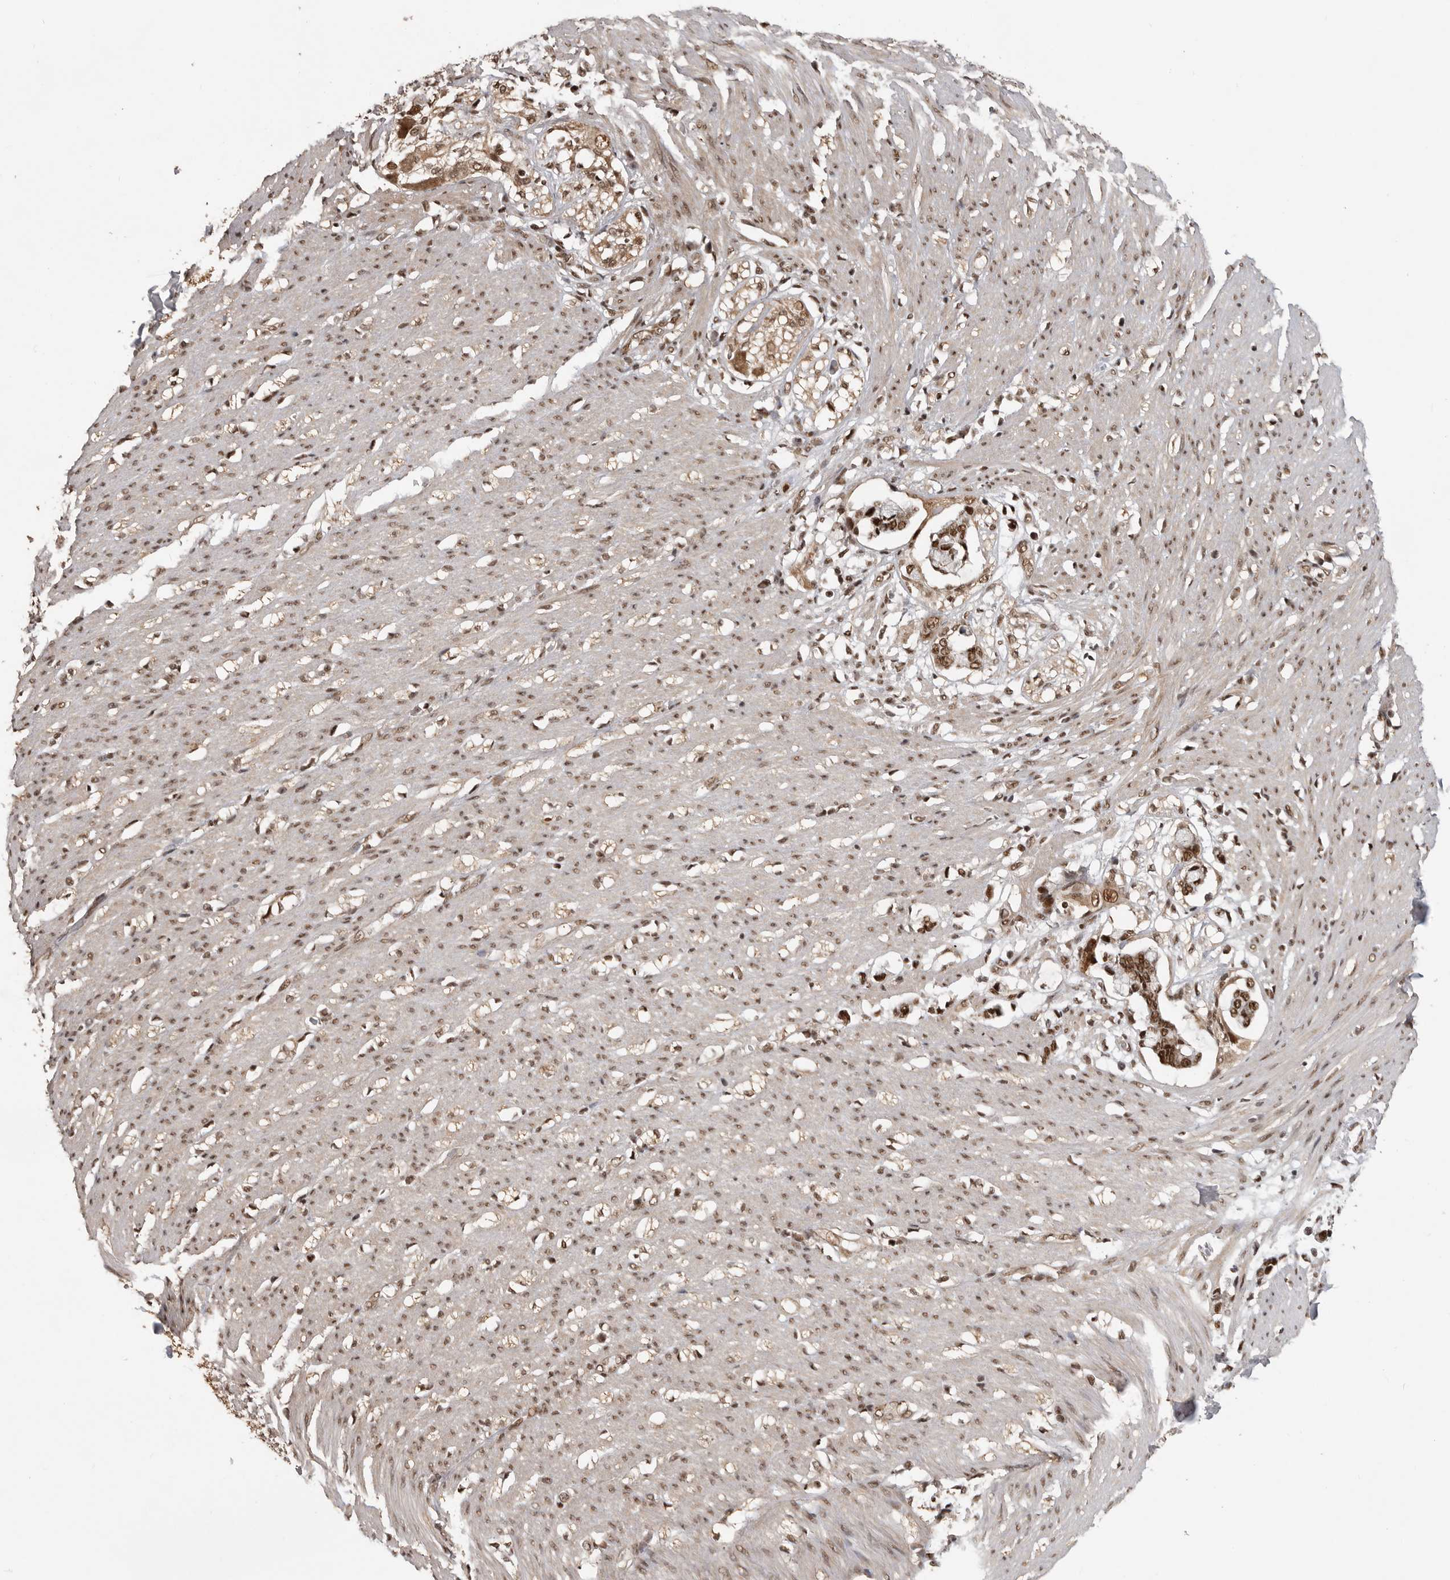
{"staining": {"intensity": "strong", "quantity": ">75%", "location": "cytoplasmic/membranous,nuclear"}, "tissue": "smooth muscle", "cell_type": "Smooth muscle cells", "image_type": "normal", "snomed": [{"axis": "morphology", "description": "Normal tissue, NOS"}, {"axis": "morphology", "description": "Adenocarcinoma, NOS"}, {"axis": "topography", "description": "Colon"}, {"axis": "topography", "description": "Peripheral nerve tissue"}], "caption": "Approximately >75% of smooth muscle cells in normal human smooth muscle show strong cytoplasmic/membranous,nuclear protein positivity as visualized by brown immunohistochemical staining.", "gene": "CBLL1", "patient": {"sex": "male", "age": 14}}